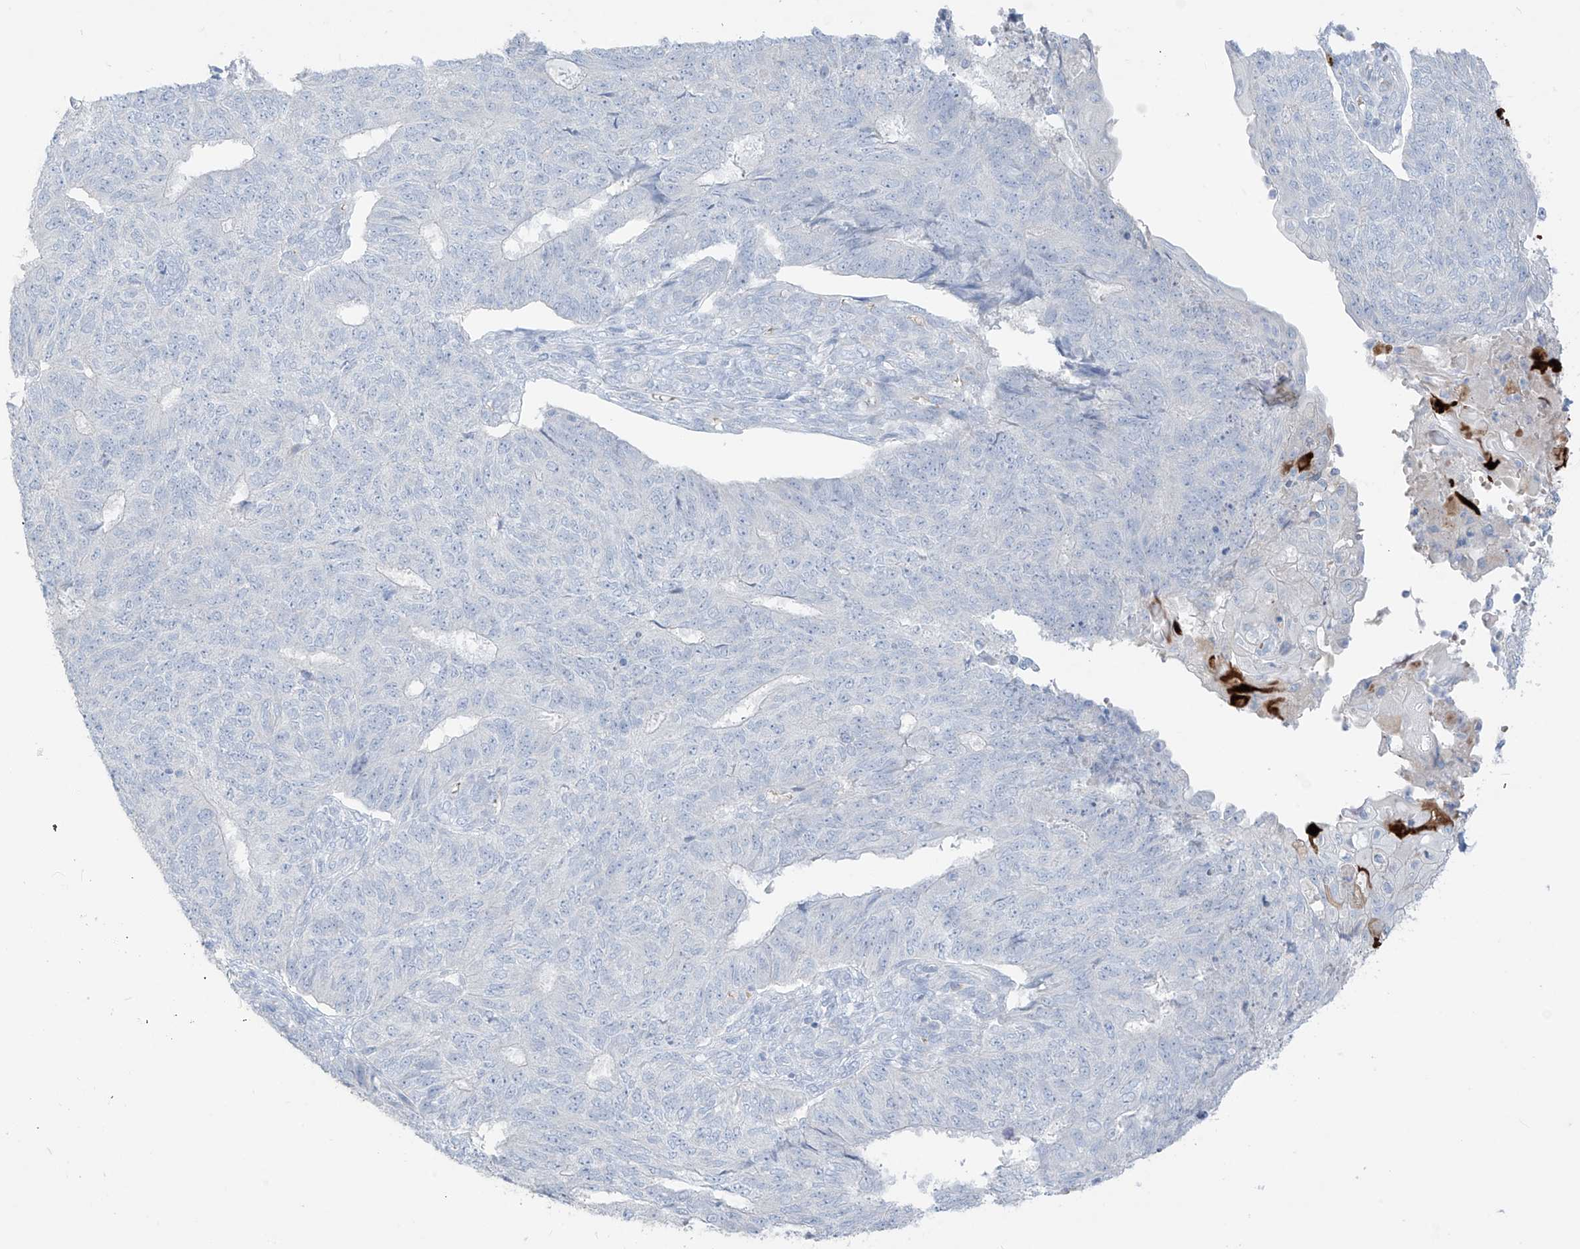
{"staining": {"intensity": "negative", "quantity": "none", "location": "none"}, "tissue": "endometrial cancer", "cell_type": "Tumor cells", "image_type": "cancer", "snomed": [{"axis": "morphology", "description": "Adenocarcinoma, NOS"}, {"axis": "topography", "description": "Endometrium"}], "caption": "High magnification brightfield microscopy of adenocarcinoma (endometrial) stained with DAB (3,3'-diaminobenzidine) (brown) and counterstained with hematoxylin (blue): tumor cells show no significant positivity. The staining was performed using DAB to visualize the protein expression in brown, while the nuclei were stained in blue with hematoxylin (Magnification: 20x).", "gene": "ASPRV1", "patient": {"sex": "female", "age": 32}}